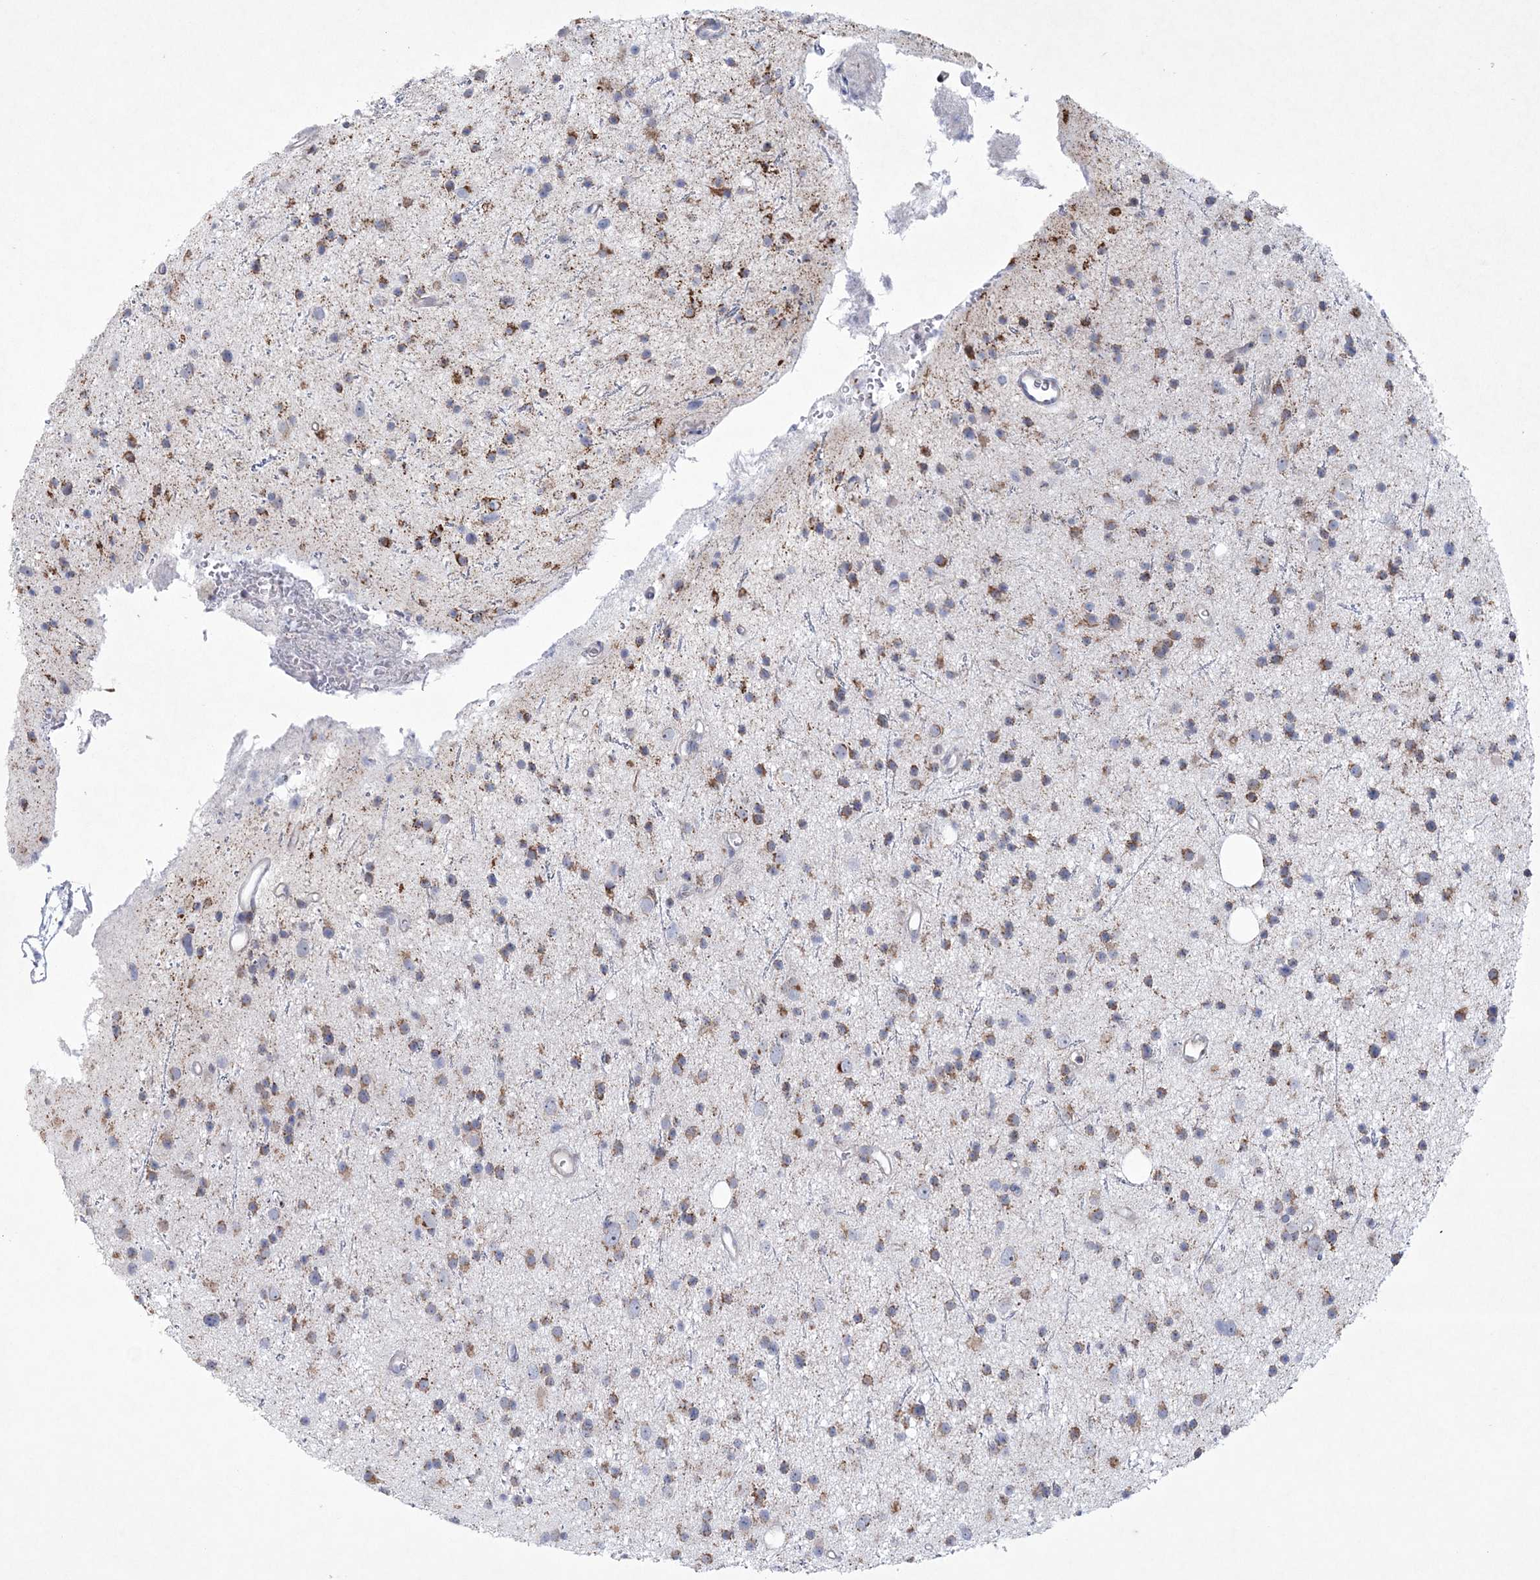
{"staining": {"intensity": "moderate", "quantity": ">75%", "location": "cytoplasmic/membranous"}, "tissue": "glioma", "cell_type": "Tumor cells", "image_type": "cancer", "snomed": [{"axis": "morphology", "description": "Glioma, malignant, Low grade"}, {"axis": "topography", "description": "Cerebral cortex"}], "caption": "An image showing moderate cytoplasmic/membranous positivity in approximately >75% of tumor cells in glioma, as visualized by brown immunohistochemical staining.", "gene": "CES4A", "patient": {"sex": "female", "age": 39}}